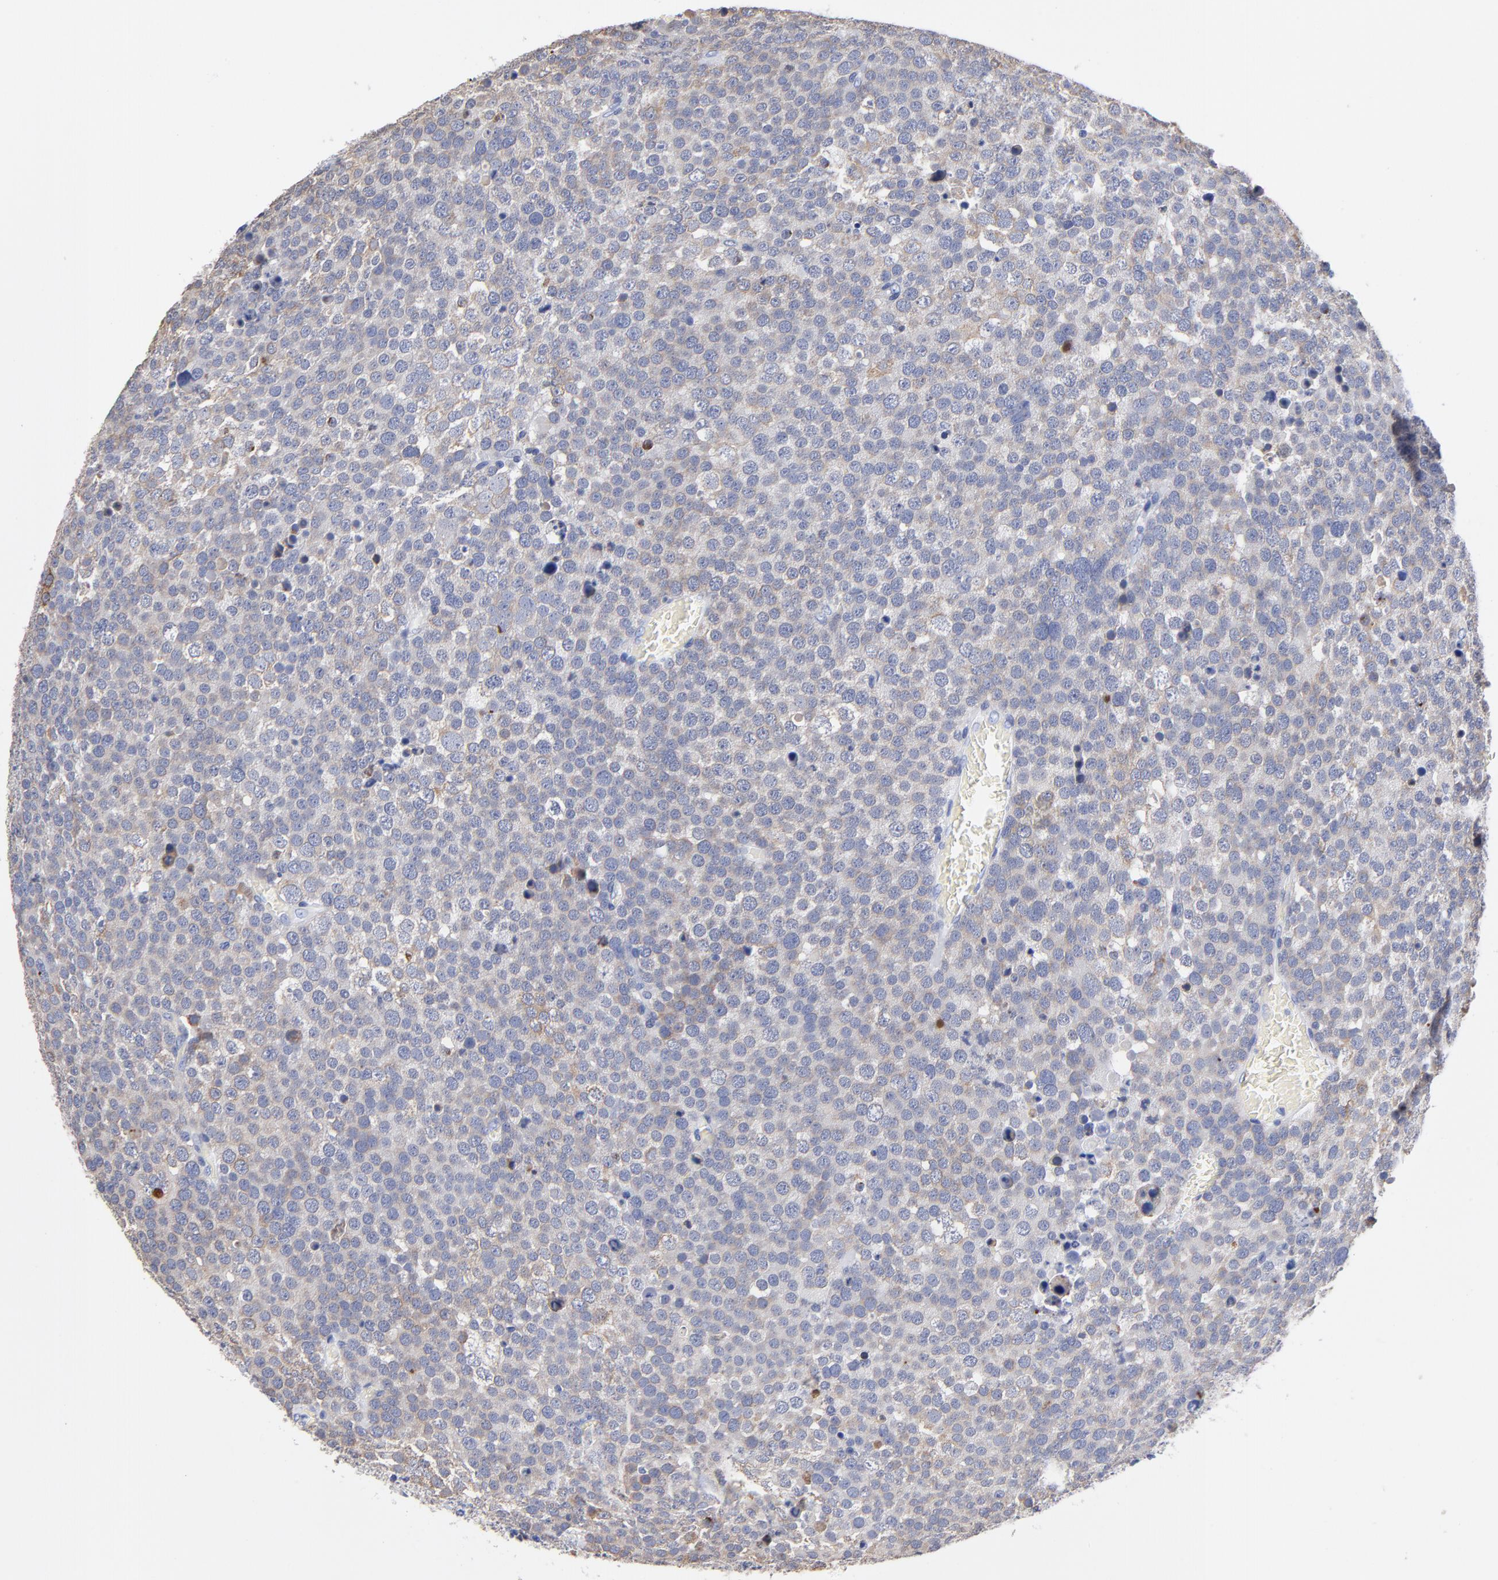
{"staining": {"intensity": "weak", "quantity": ">75%", "location": "cytoplasmic/membranous"}, "tissue": "testis cancer", "cell_type": "Tumor cells", "image_type": "cancer", "snomed": [{"axis": "morphology", "description": "Seminoma, NOS"}, {"axis": "topography", "description": "Testis"}], "caption": "About >75% of tumor cells in testis cancer (seminoma) display weak cytoplasmic/membranous protein positivity as visualized by brown immunohistochemical staining.", "gene": "LAX1", "patient": {"sex": "male", "age": 71}}